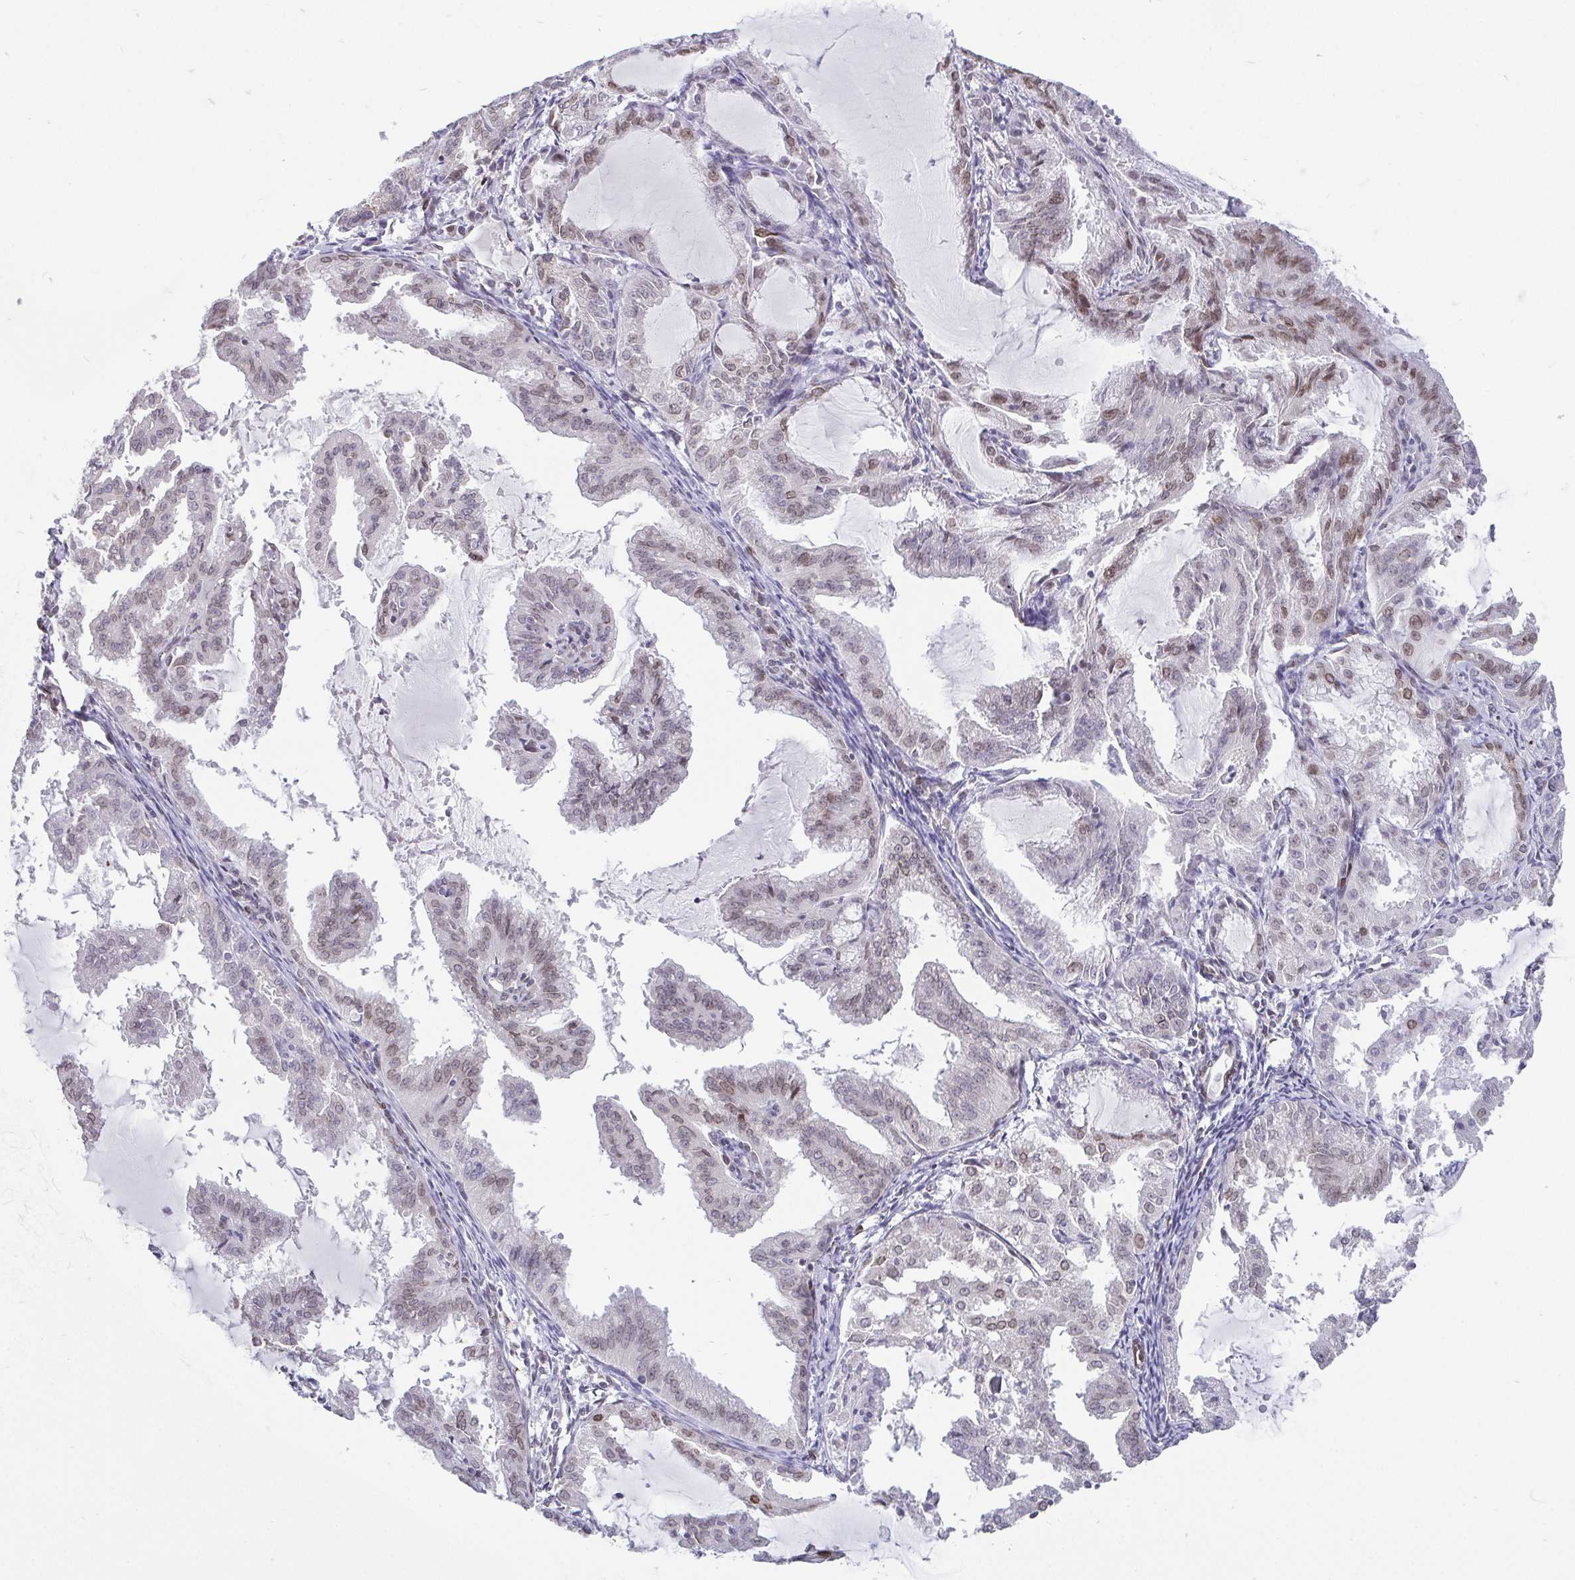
{"staining": {"intensity": "weak", "quantity": "<25%", "location": "nuclear"}, "tissue": "endometrial cancer", "cell_type": "Tumor cells", "image_type": "cancer", "snomed": [{"axis": "morphology", "description": "Adenocarcinoma, NOS"}, {"axis": "topography", "description": "Endometrium"}], "caption": "Tumor cells show no significant expression in endometrial adenocarcinoma.", "gene": "EMD", "patient": {"sex": "female", "age": 70}}